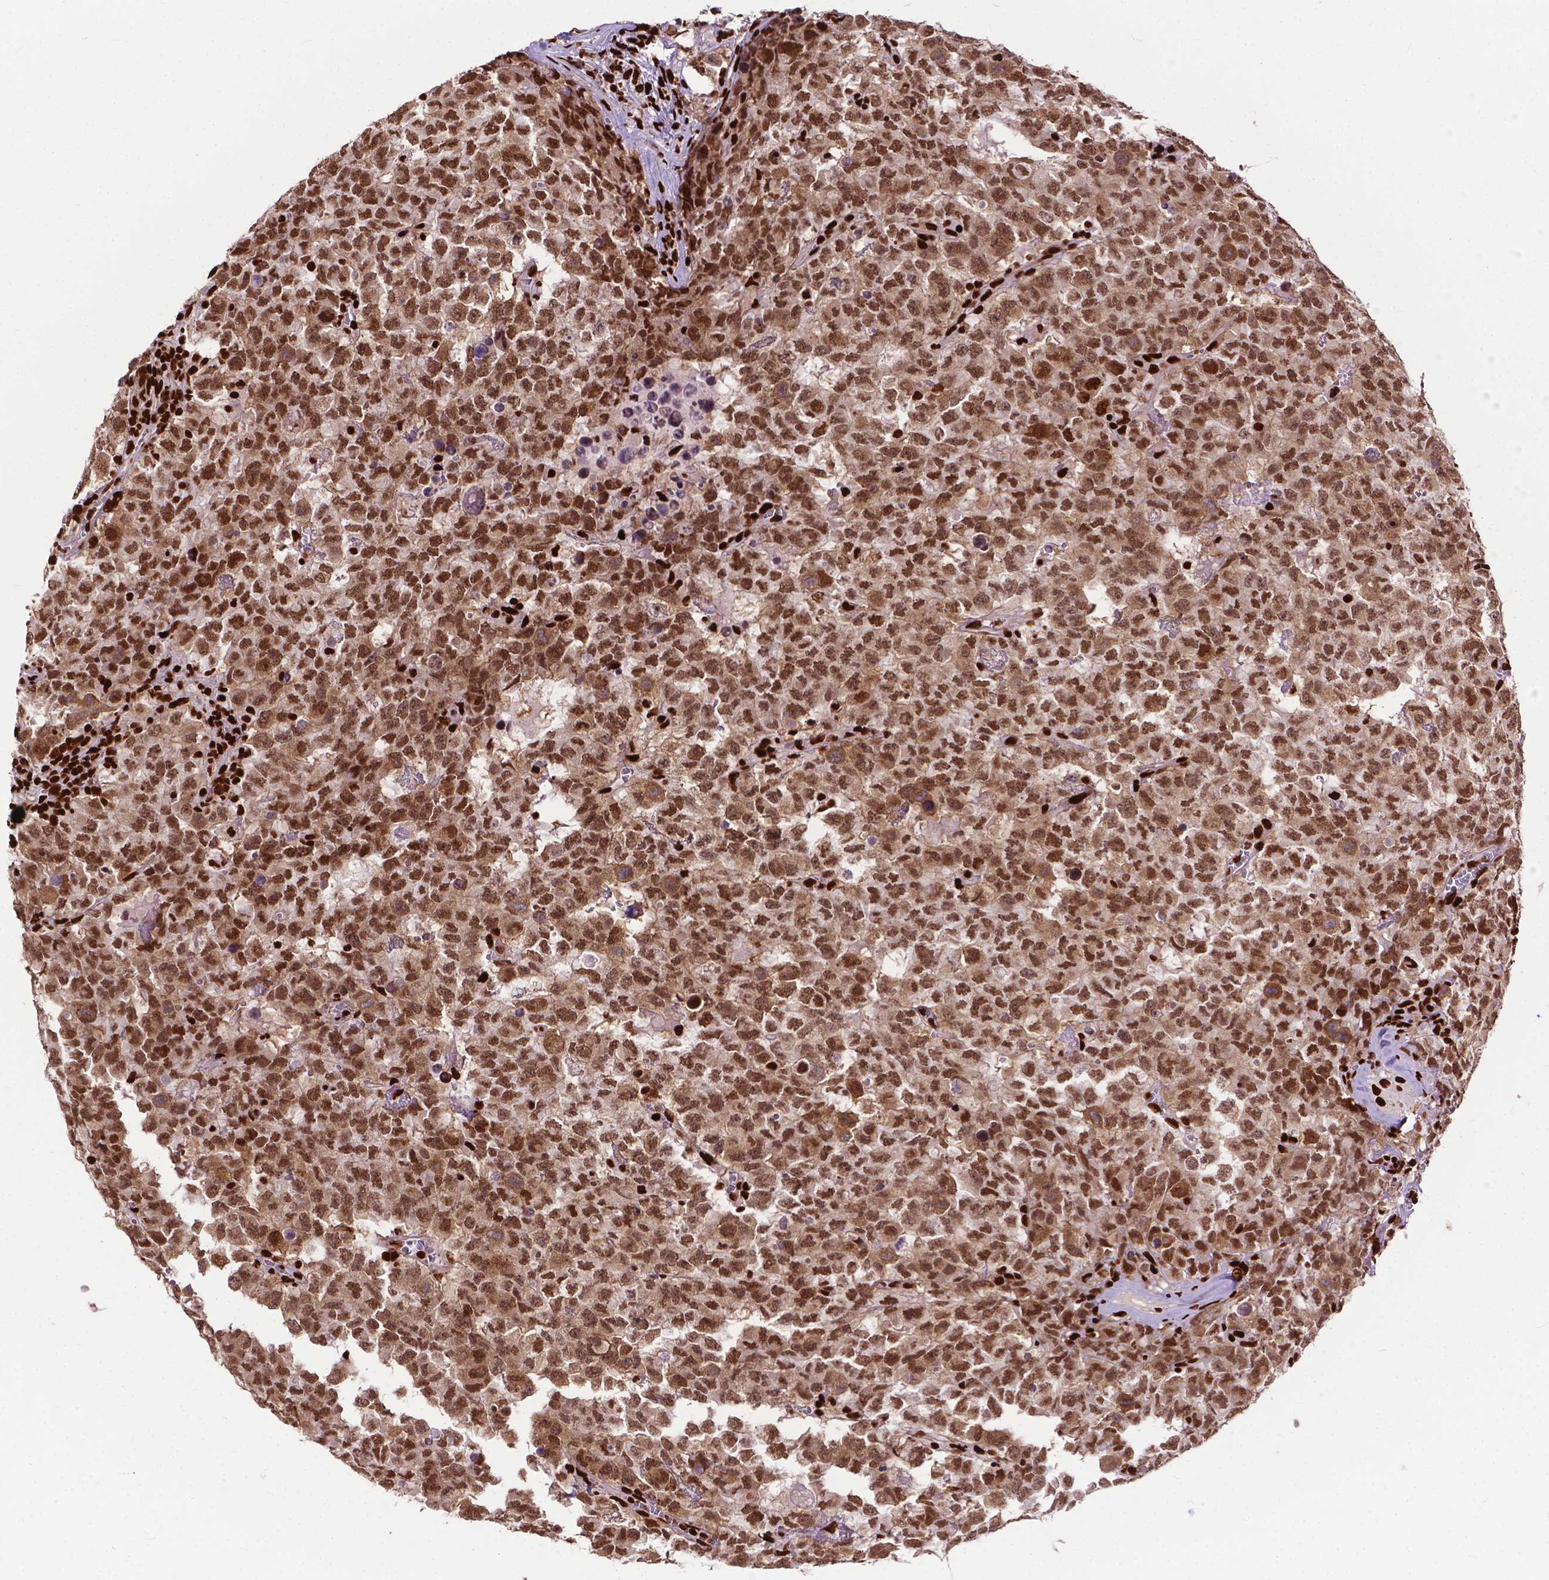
{"staining": {"intensity": "moderate", "quantity": ">75%", "location": "nuclear"}, "tissue": "testis cancer", "cell_type": "Tumor cells", "image_type": "cancer", "snomed": [{"axis": "morphology", "description": "Carcinoma, Embryonal, NOS"}, {"axis": "topography", "description": "Testis"}], "caption": "Immunohistochemical staining of testis embryonal carcinoma shows moderate nuclear protein expression in about >75% of tumor cells.", "gene": "SMIM5", "patient": {"sex": "male", "age": 23}}